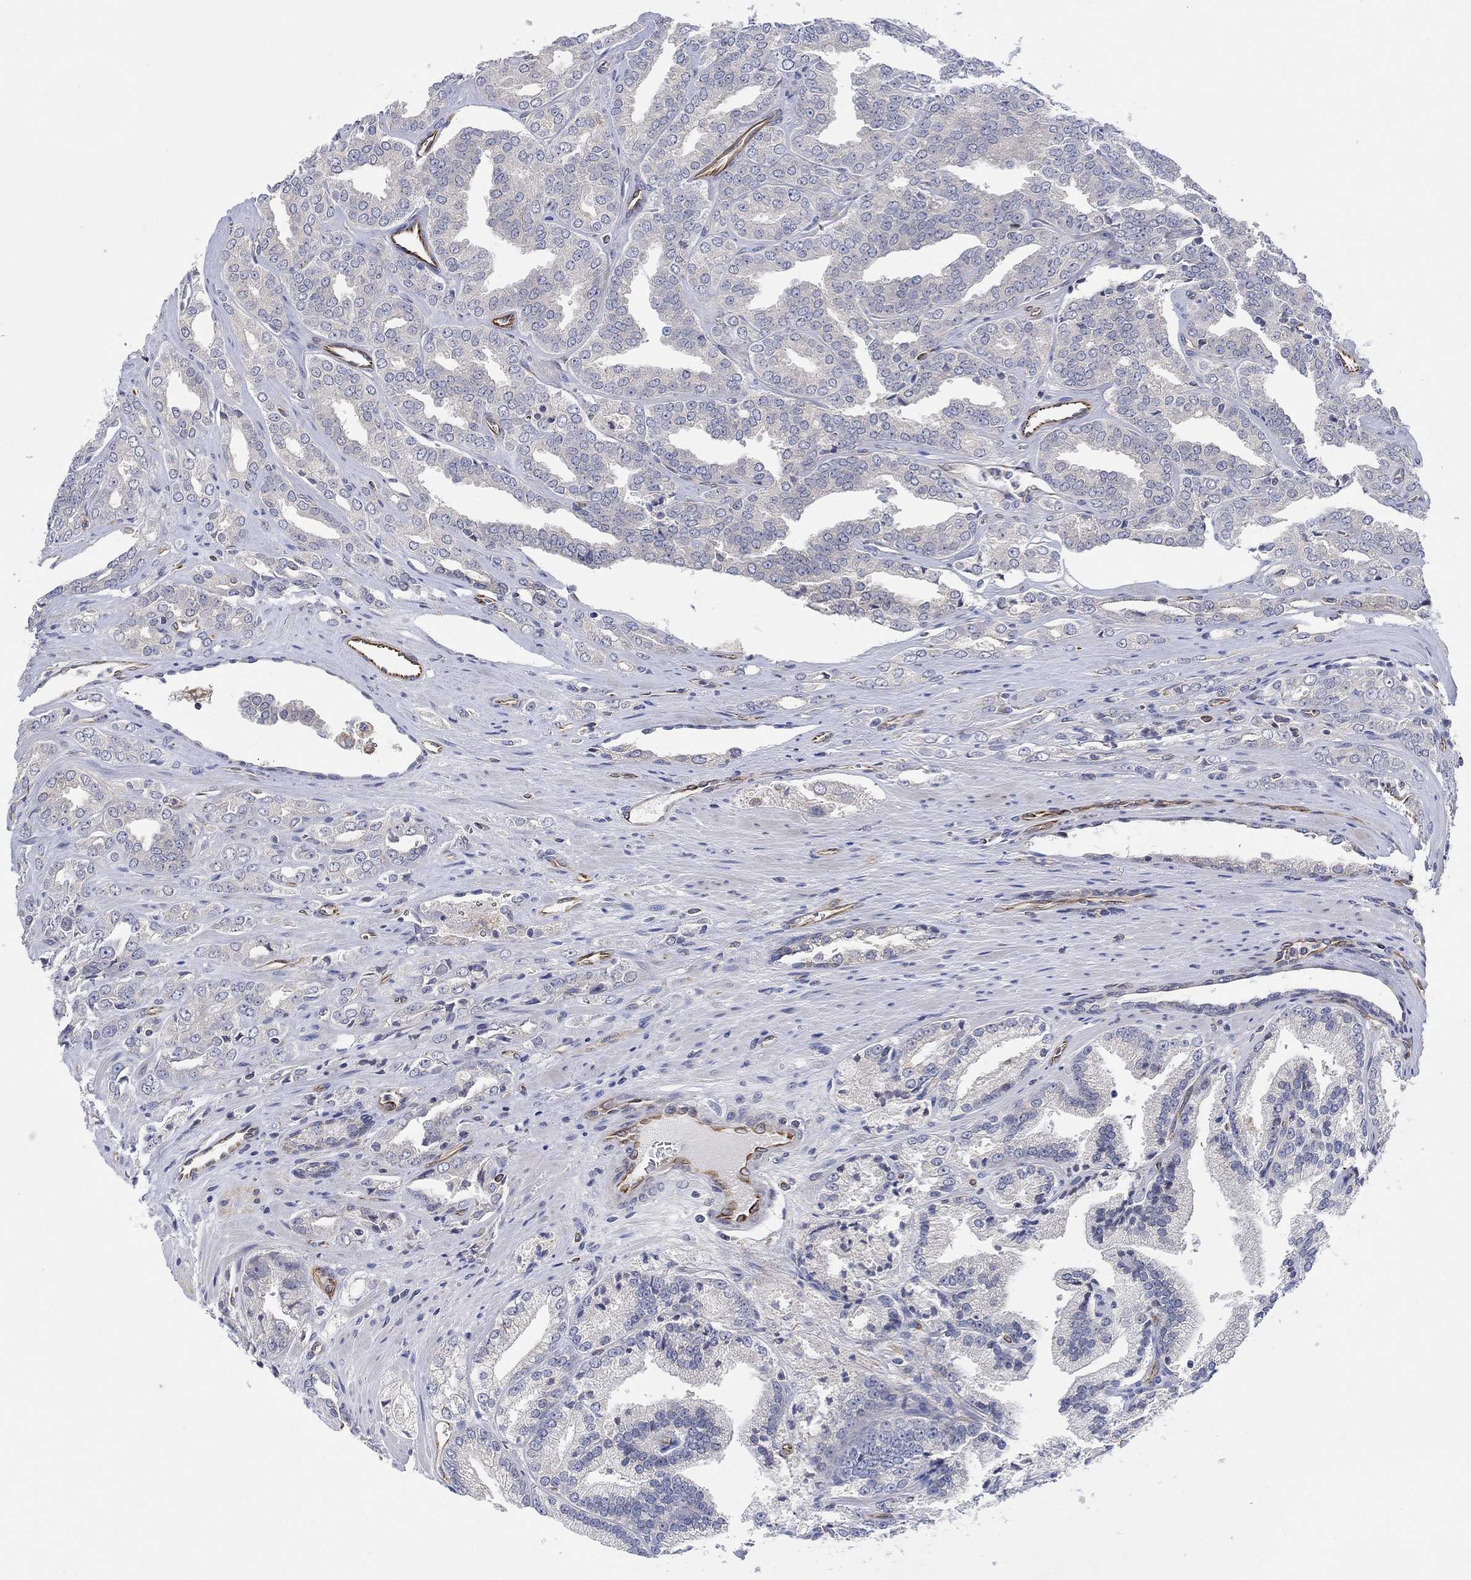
{"staining": {"intensity": "negative", "quantity": "none", "location": "none"}, "tissue": "prostate cancer", "cell_type": "Tumor cells", "image_type": "cancer", "snomed": [{"axis": "morphology", "description": "Adenocarcinoma, NOS"}, {"axis": "morphology", "description": "Adenocarcinoma, High grade"}, {"axis": "topography", "description": "Prostate"}], "caption": "A high-resolution photomicrograph shows immunohistochemistry (IHC) staining of prostate cancer, which demonstrates no significant expression in tumor cells. The staining is performed using DAB (3,3'-diaminobenzidine) brown chromogen with nuclei counter-stained in using hematoxylin.", "gene": "CAMK1D", "patient": {"sex": "male", "age": 70}}